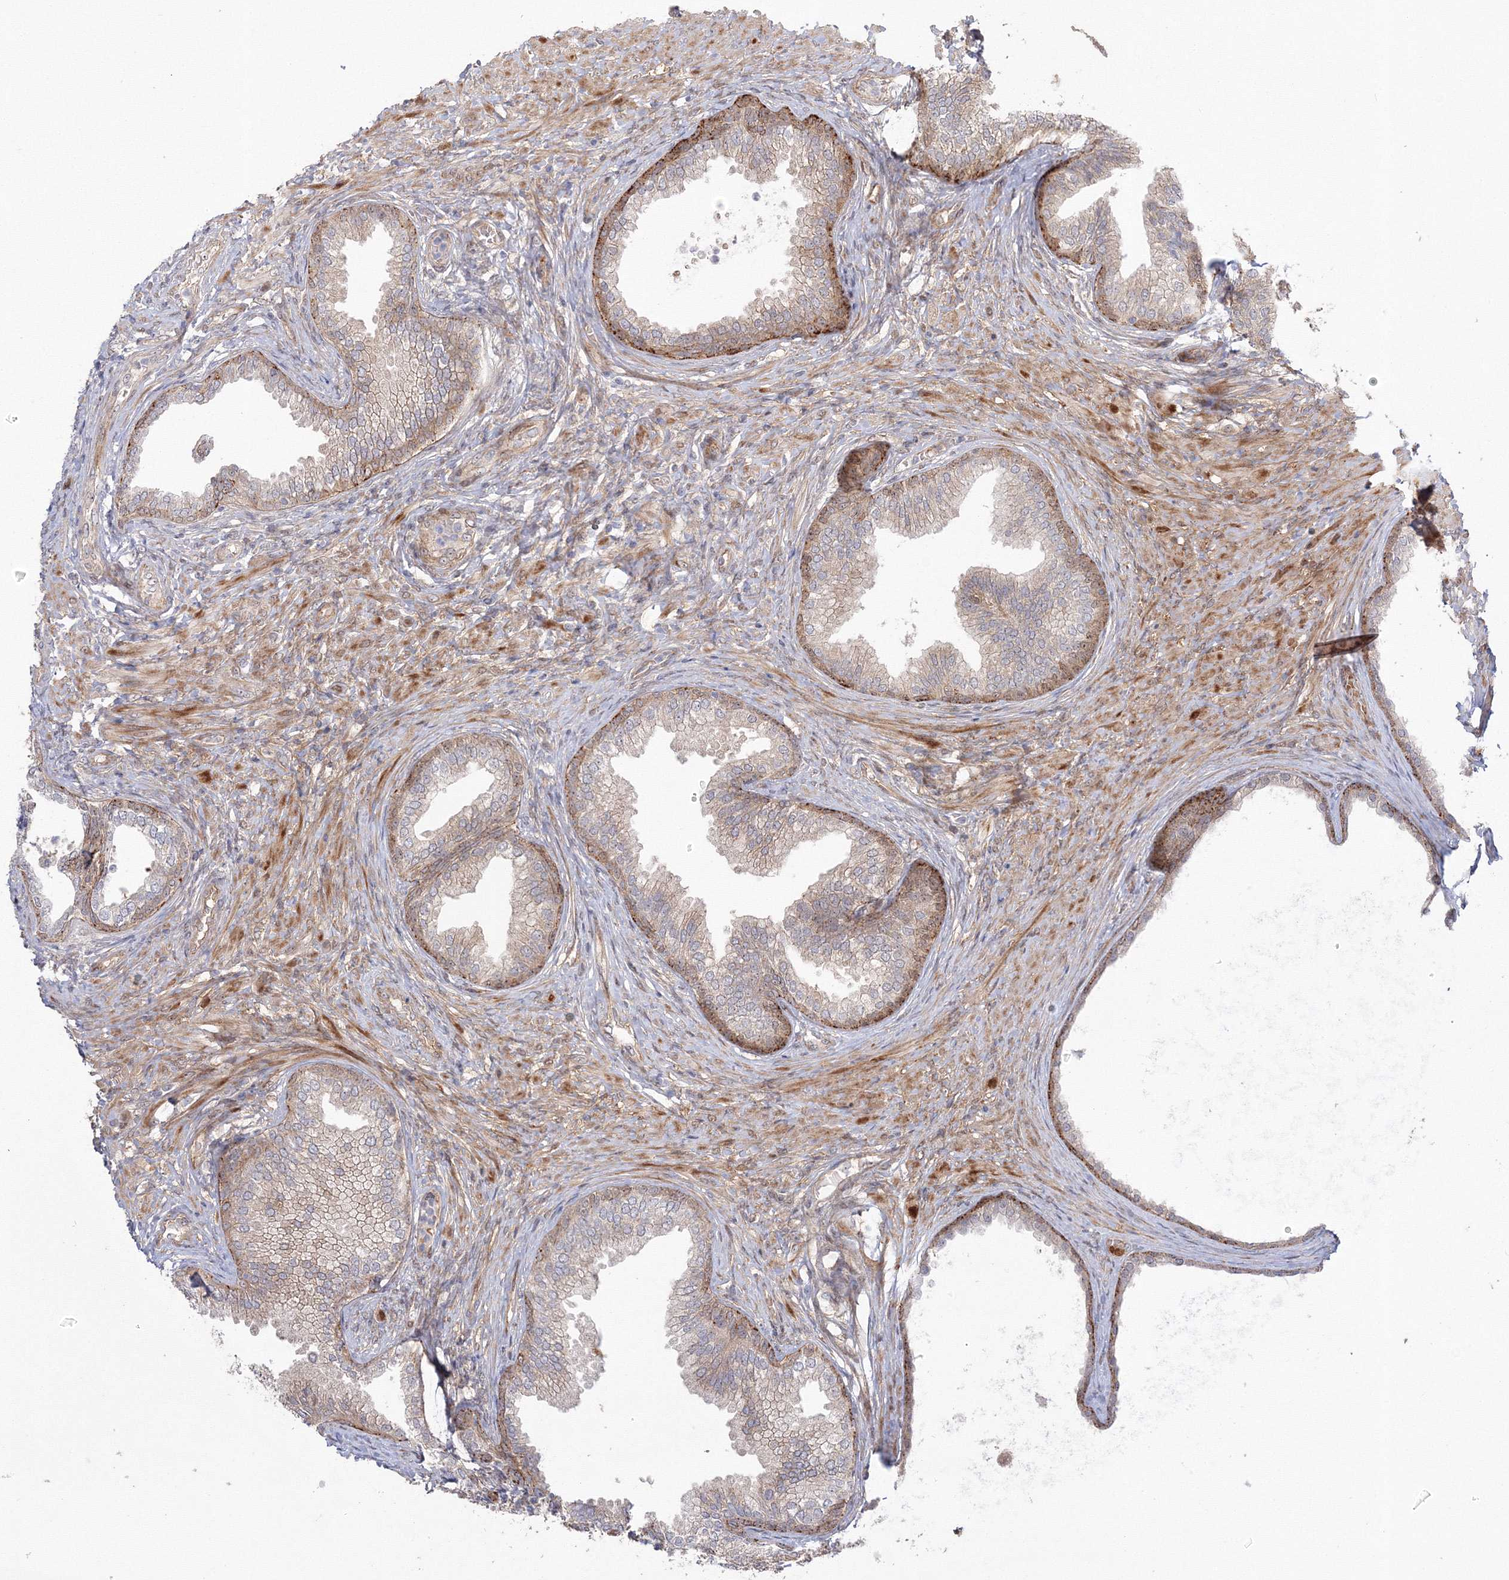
{"staining": {"intensity": "moderate", "quantity": "25%-75%", "location": "cytoplasmic/membranous,nuclear"}, "tissue": "prostate", "cell_type": "Glandular cells", "image_type": "normal", "snomed": [{"axis": "morphology", "description": "Normal tissue, NOS"}, {"axis": "topography", "description": "Prostate"}], "caption": "The histopathology image displays immunohistochemical staining of normal prostate. There is moderate cytoplasmic/membranous,nuclear staining is appreciated in approximately 25%-75% of glandular cells.", "gene": "NPM3", "patient": {"sex": "male", "age": 76}}